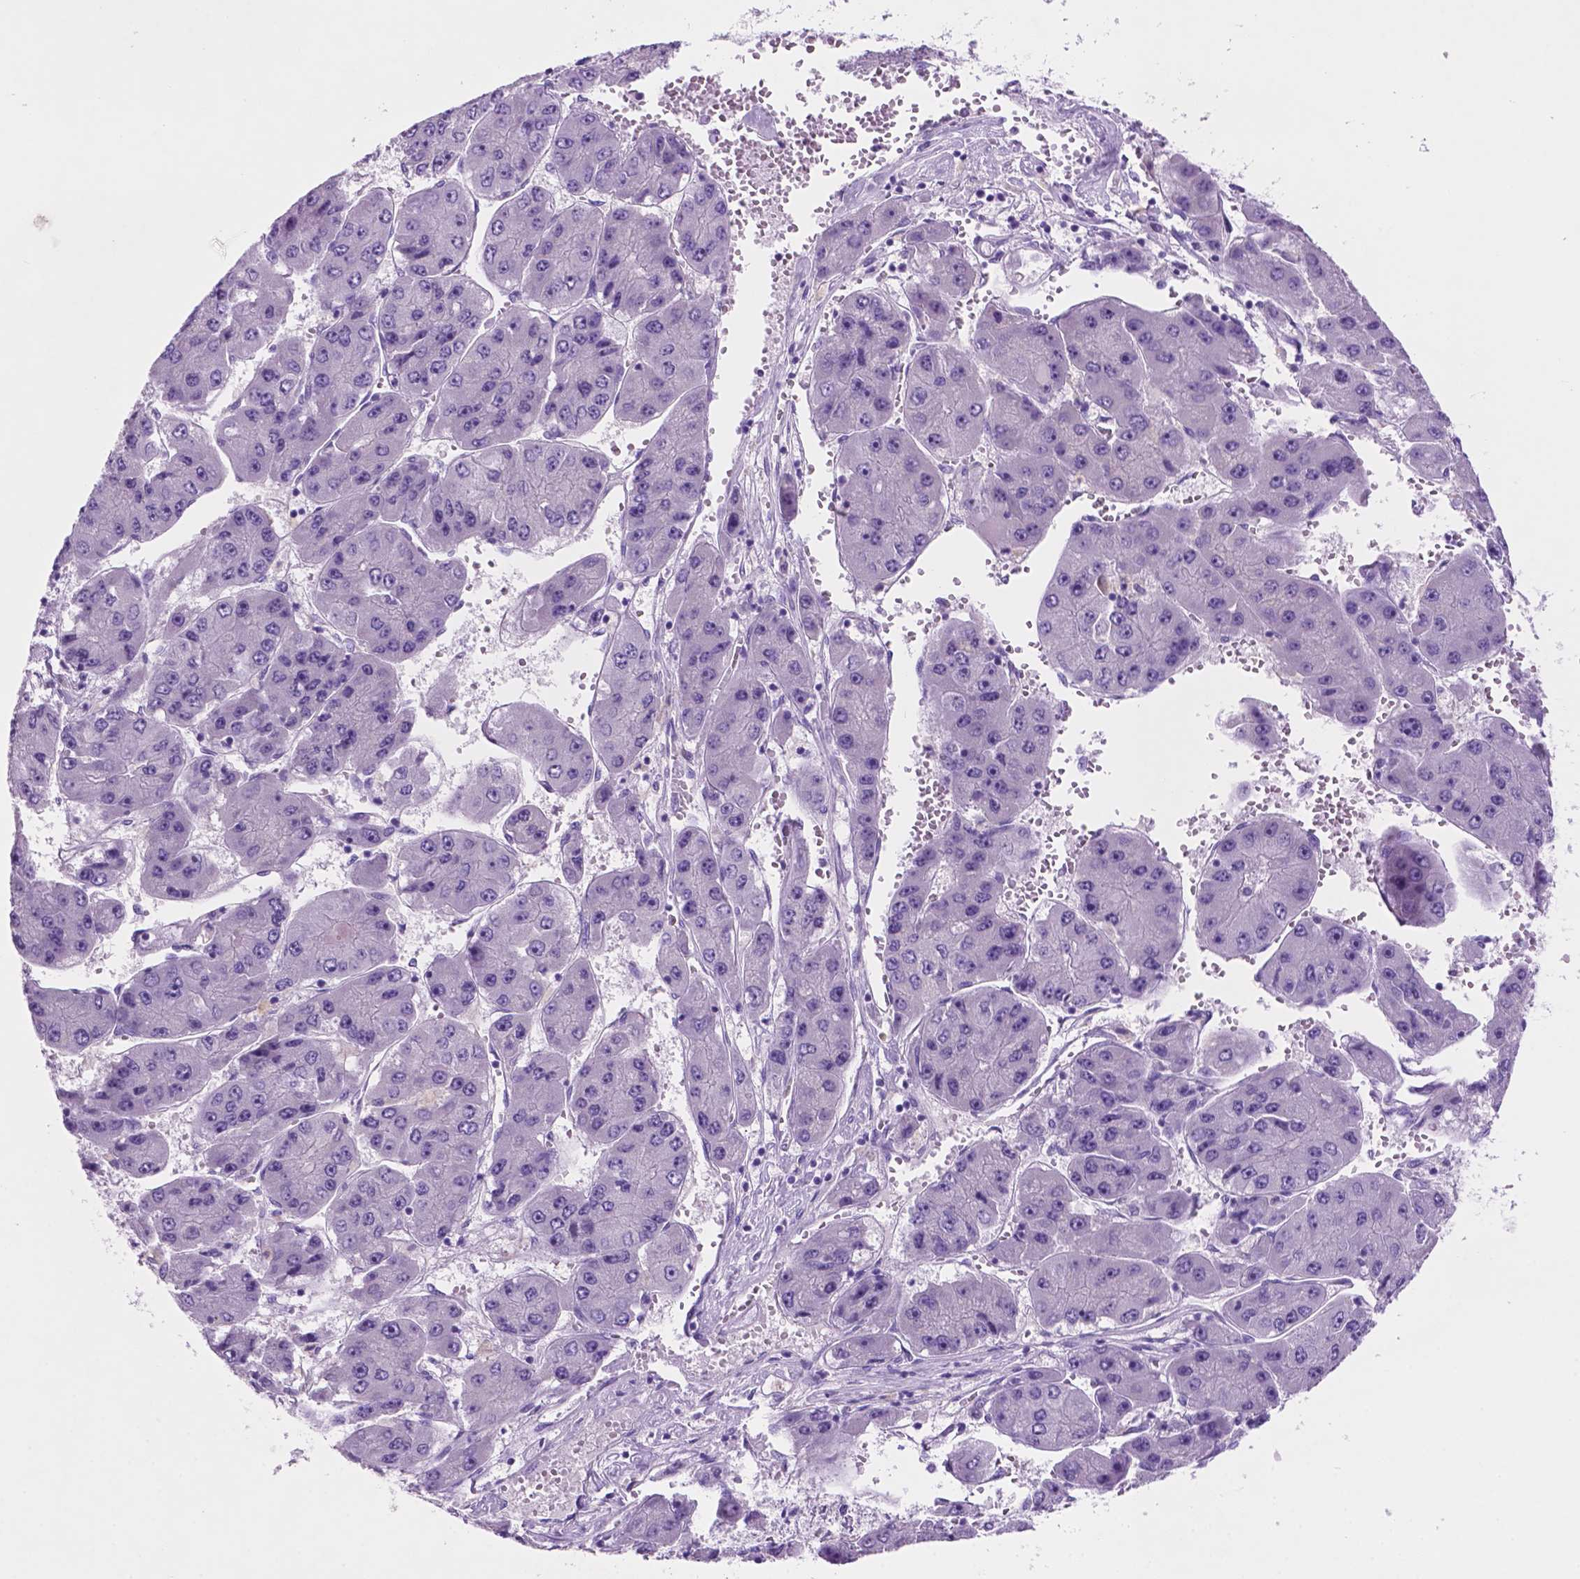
{"staining": {"intensity": "negative", "quantity": "none", "location": "none"}, "tissue": "liver cancer", "cell_type": "Tumor cells", "image_type": "cancer", "snomed": [{"axis": "morphology", "description": "Carcinoma, Hepatocellular, NOS"}, {"axis": "topography", "description": "Liver"}], "caption": "Immunohistochemistry photomicrograph of neoplastic tissue: human liver hepatocellular carcinoma stained with DAB (3,3'-diaminobenzidine) reveals no significant protein positivity in tumor cells.", "gene": "POU4F1", "patient": {"sex": "female", "age": 61}}